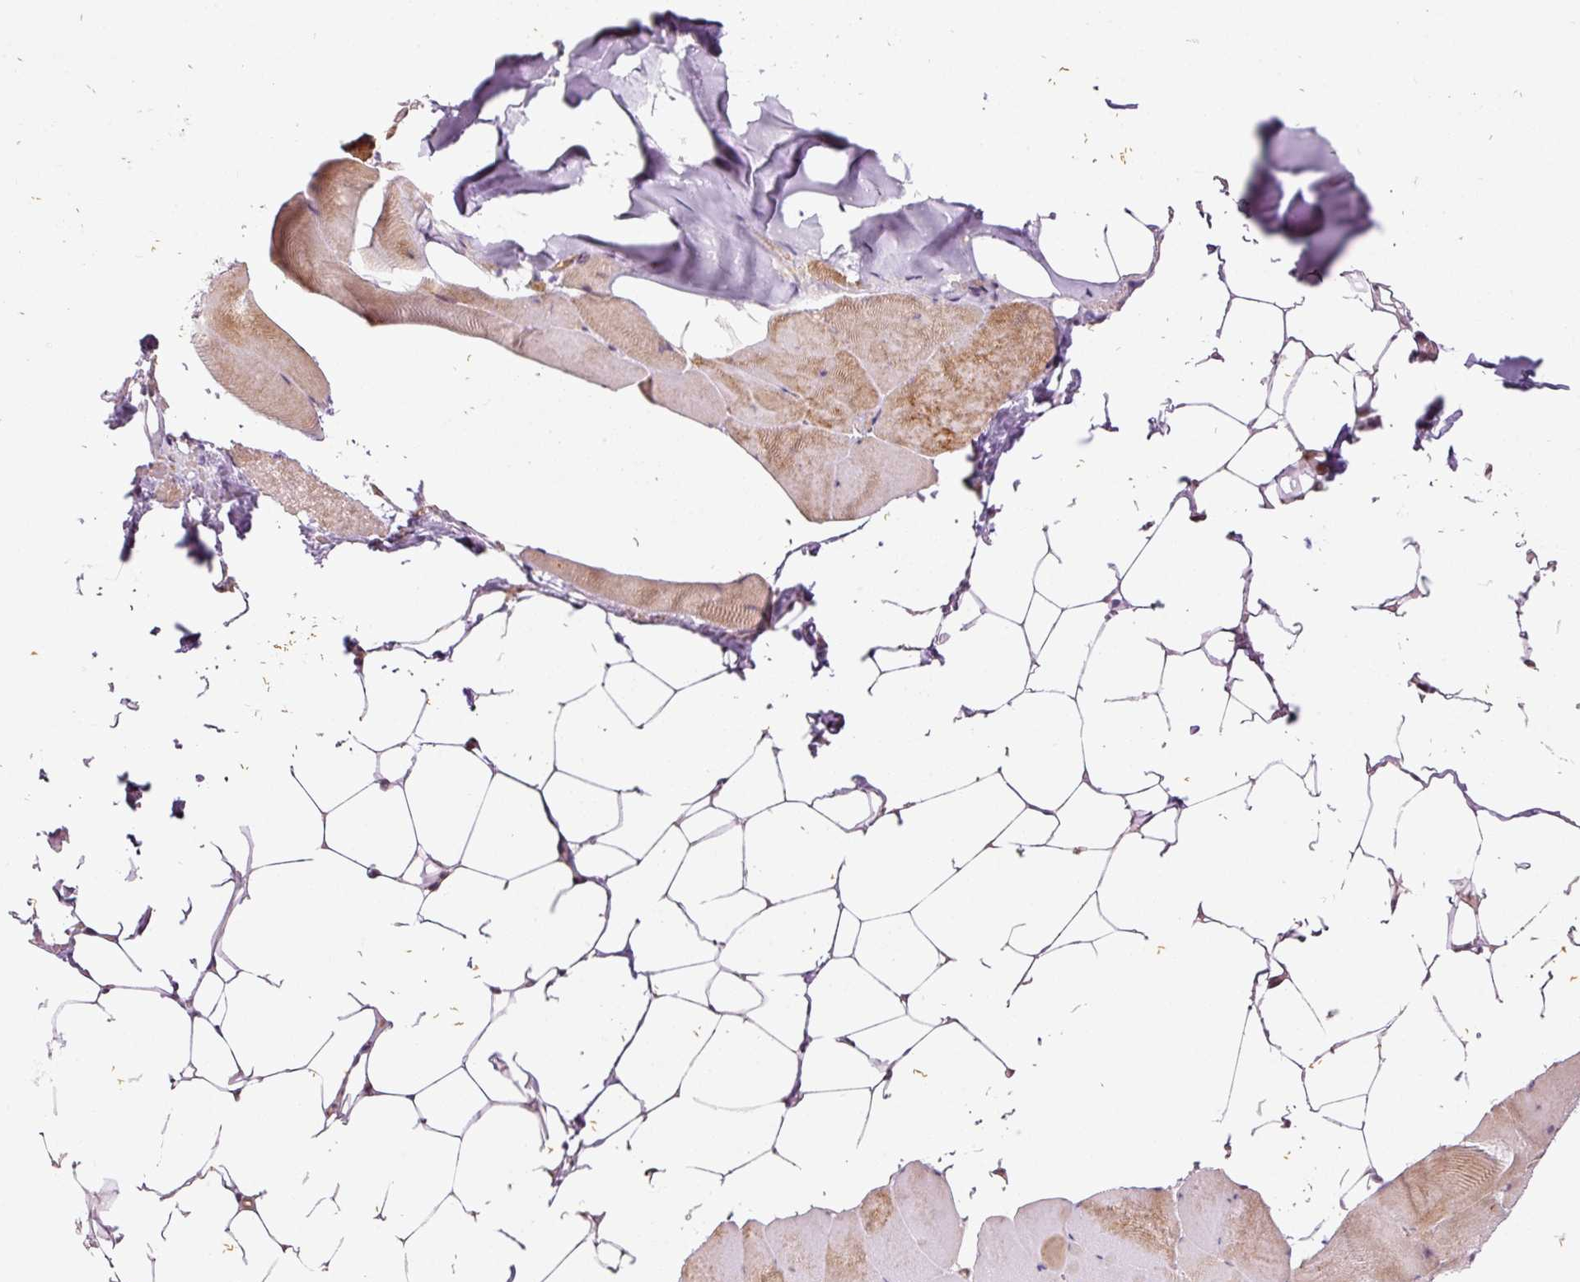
{"staining": {"intensity": "weak", "quantity": "25%-75%", "location": "cytoplasmic/membranous"}, "tissue": "skeletal muscle", "cell_type": "Myocytes", "image_type": "normal", "snomed": [{"axis": "morphology", "description": "Normal tissue, NOS"}, {"axis": "topography", "description": "Skeletal muscle"}], "caption": "Immunohistochemical staining of normal human skeletal muscle displays weak cytoplasmic/membranous protein staining in approximately 25%-75% of myocytes.", "gene": "ANKRD20A1", "patient": {"sex": "female", "age": 64}}